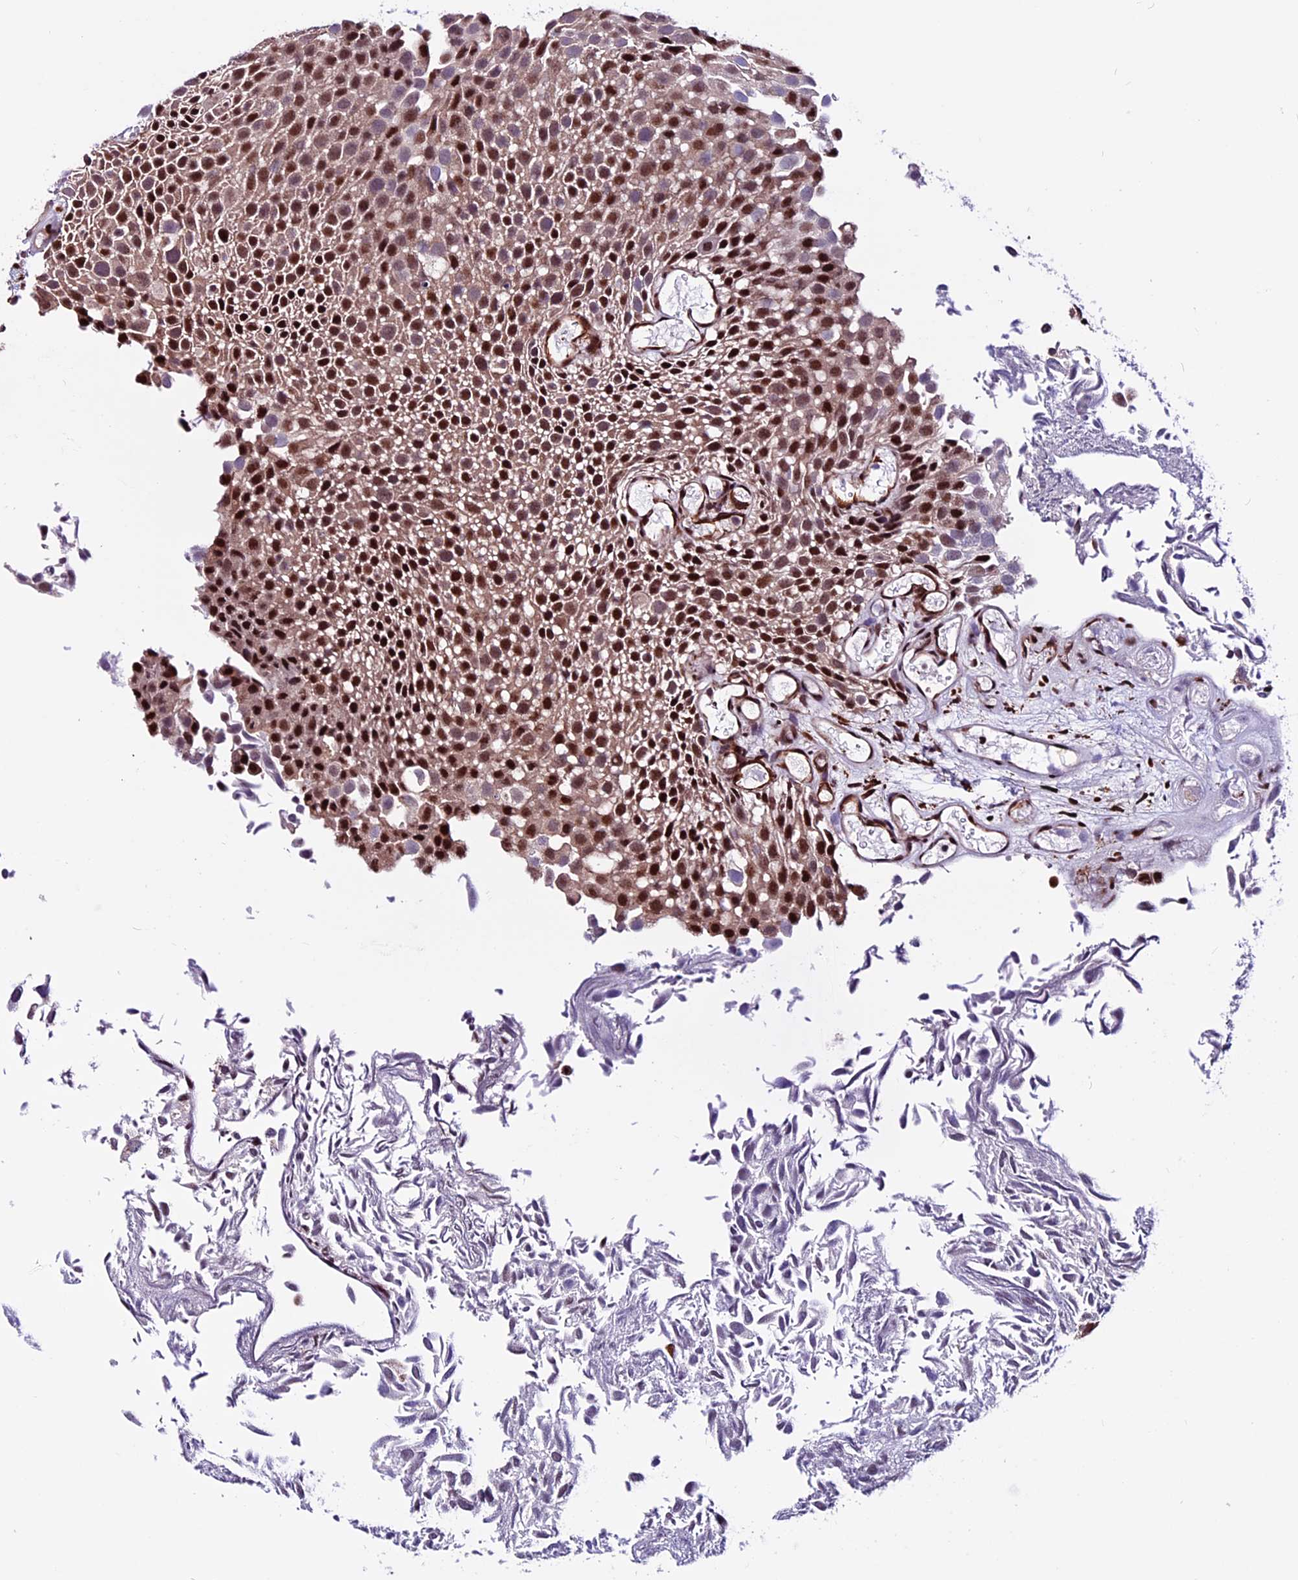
{"staining": {"intensity": "strong", "quantity": ">75%", "location": "nuclear"}, "tissue": "urothelial cancer", "cell_type": "Tumor cells", "image_type": "cancer", "snomed": [{"axis": "morphology", "description": "Urothelial carcinoma, Low grade"}, {"axis": "topography", "description": "Urinary bladder"}], "caption": "Brown immunohistochemical staining in urothelial carcinoma (low-grade) displays strong nuclear expression in about >75% of tumor cells. (Brightfield microscopy of DAB IHC at high magnification).", "gene": "RINL", "patient": {"sex": "male", "age": 89}}